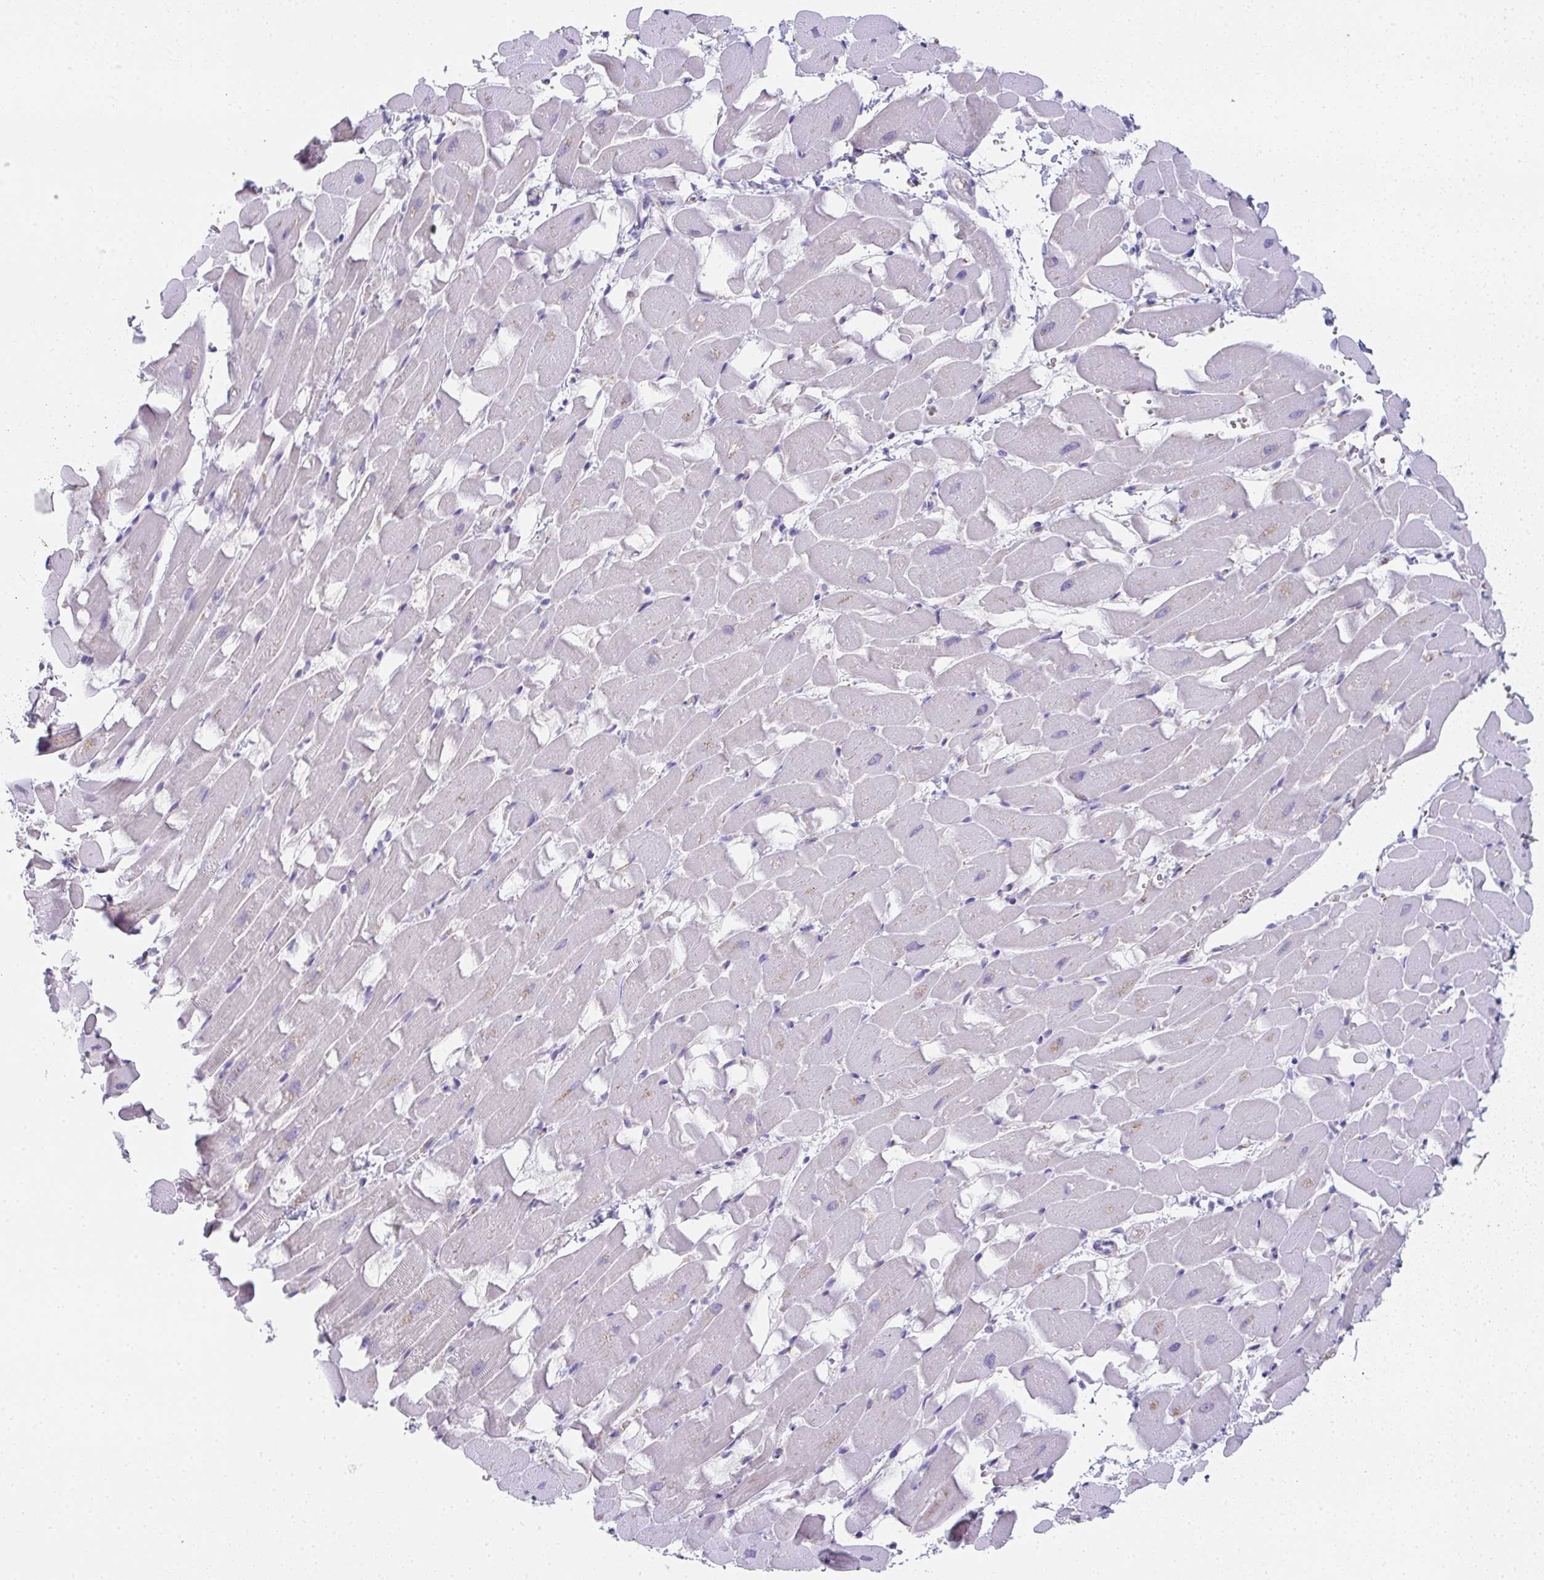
{"staining": {"intensity": "negative", "quantity": "none", "location": "none"}, "tissue": "heart muscle", "cell_type": "Cardiomyocytes", "image_type": "normal", "snomed": [{"axis": "morphology", "description": "Normal tissue, NOS"}, {"axis": "topography", "description": "Heart"}], "caption": "This image is of normal heart muscle stained with IHC to label a protein in brown with the nuclei are counter-stained blue. There is no positivity in cardiomyocytes. (Immunohistochemistry (ihc), brightfield microscopy, high magnification).", "gene": "RBP1", "patient": {"sex": "male", "age": 37}}